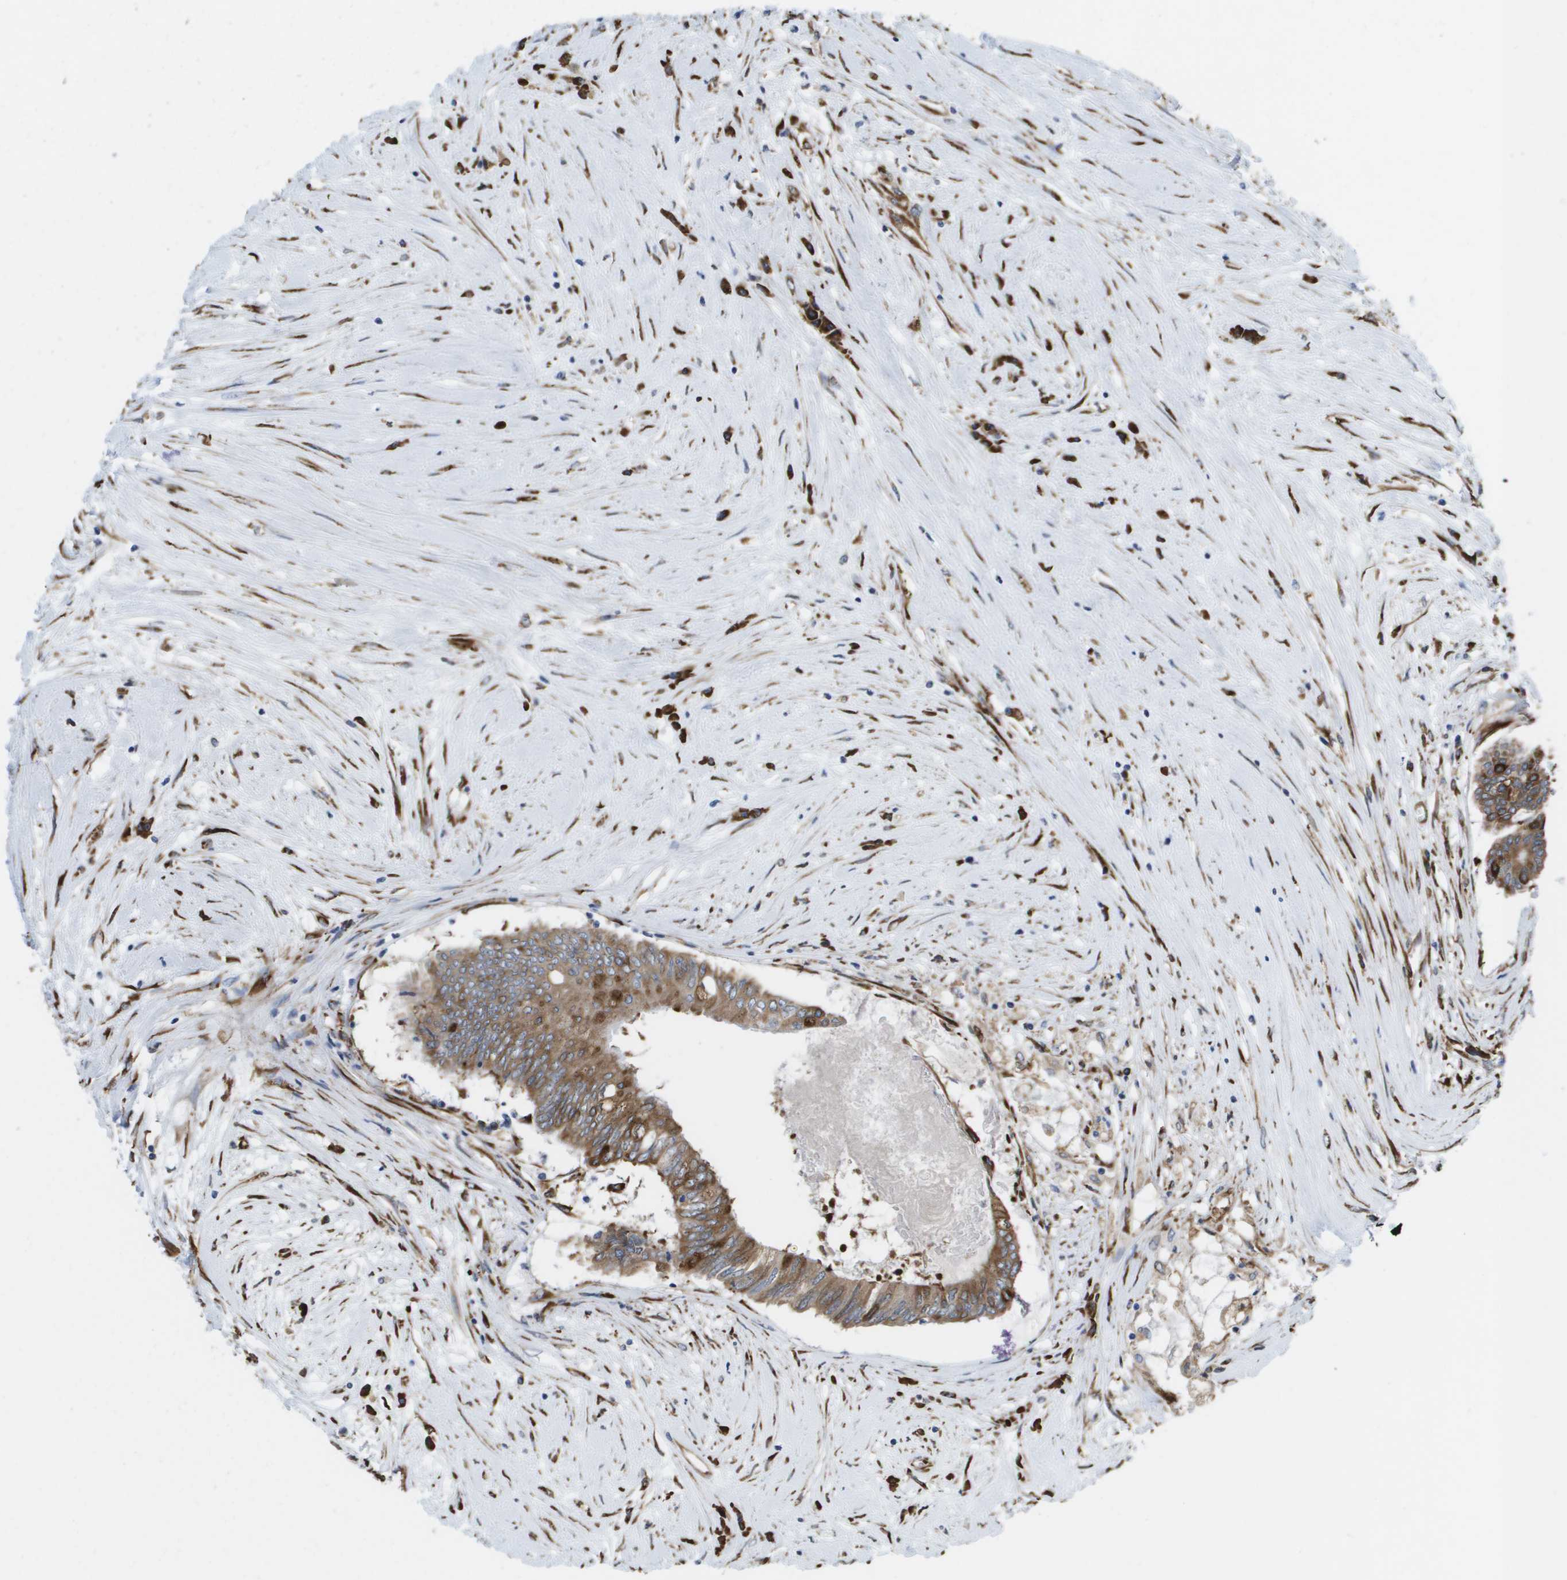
{"staining": {"intensity": "moderate", "quantity": ">75%", "location": "cytoplasmic/membranous"}, "tissue": "colorectal cancer", "cell_type": "Tumor cells", "image_type": "cancer", "snomed": [{"axis": "morphology", "description": "Adenocarcinoma, NOS"}, {"axis": "topography", "description": "Rectum"}], "caption": "A histopathology image of human colorectal adenocarcinoma stained for a protein displays moderate cytoplasmic/membranous brown staining in tumor cells.", "gene": "ST3GAL2", "patient": {"sex": "male", "age": 63}}